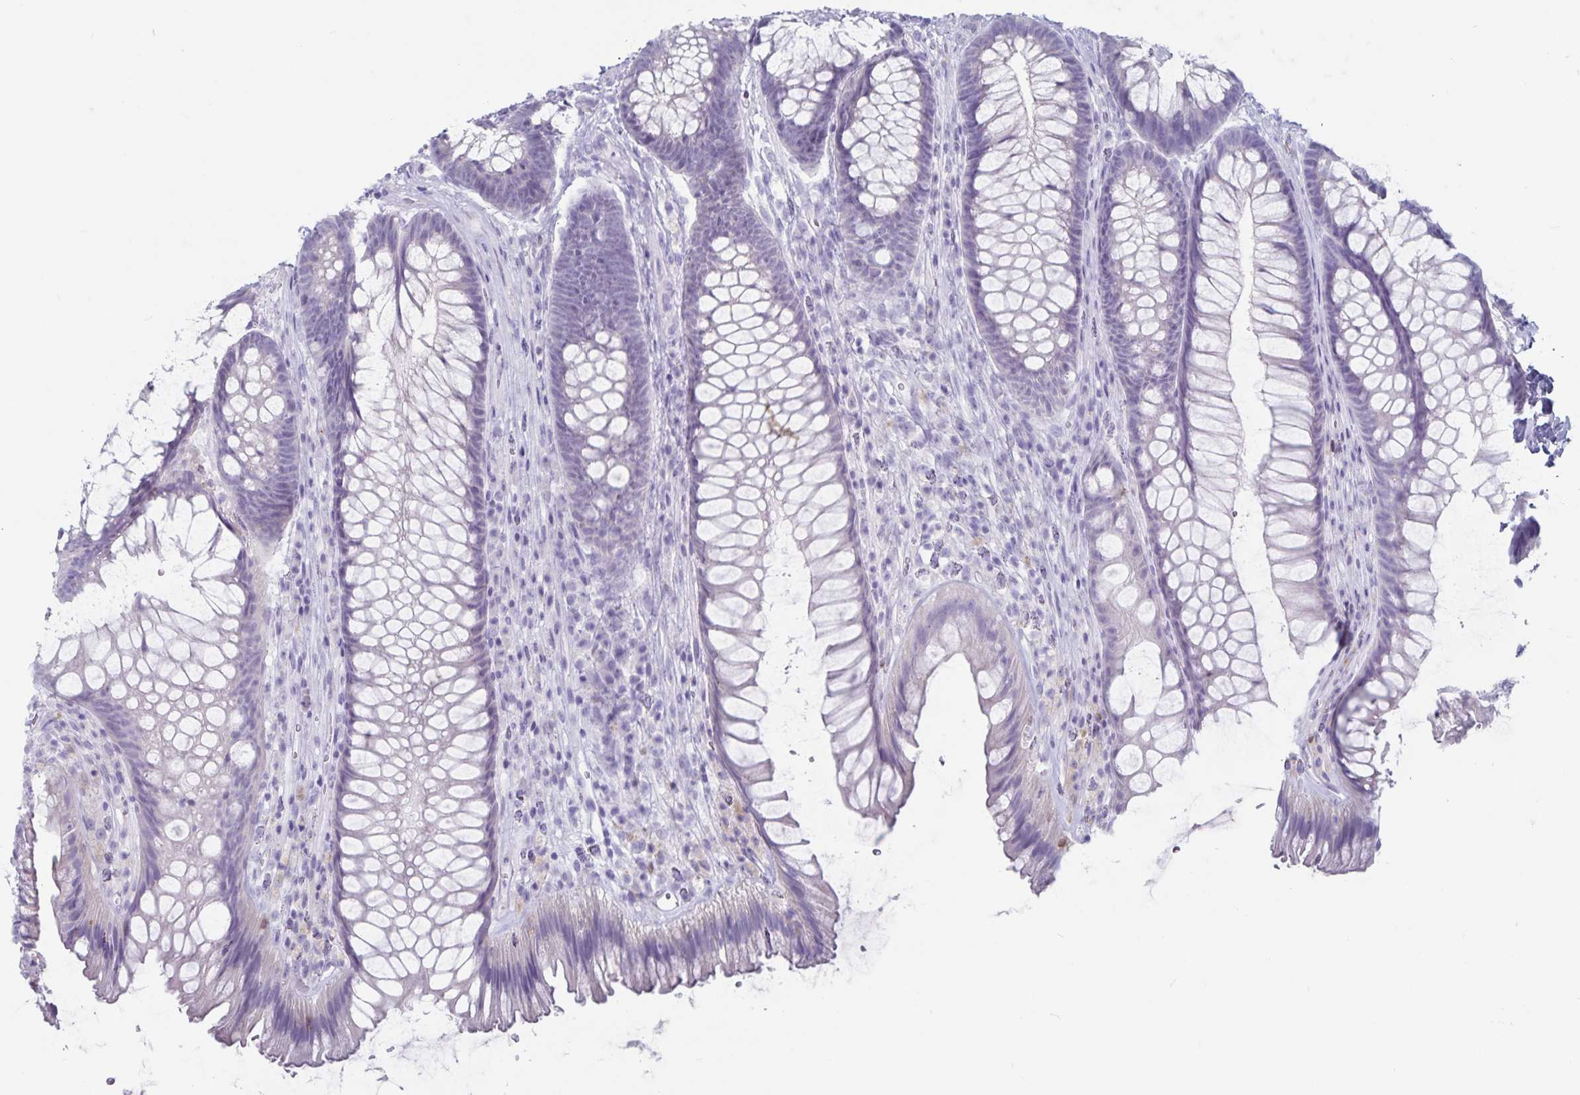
{"staining": {"intensity": "negative", "quantity": "none", "location": "none"}, "tissue": "rectum", "cell_type": "Glandular cells", "image_type": "normal", "snomed": [{"axis": "morphology", "description": "Normal tissue, NOS"}, {"axis": "topography", "description": "Rectum"}], "caption": "Immunohistochemical staining of normal human rectum reveals no significant staining in glandular cells.", "gene": "GNLY", "patient": {"sex": "male", "age": 53}}